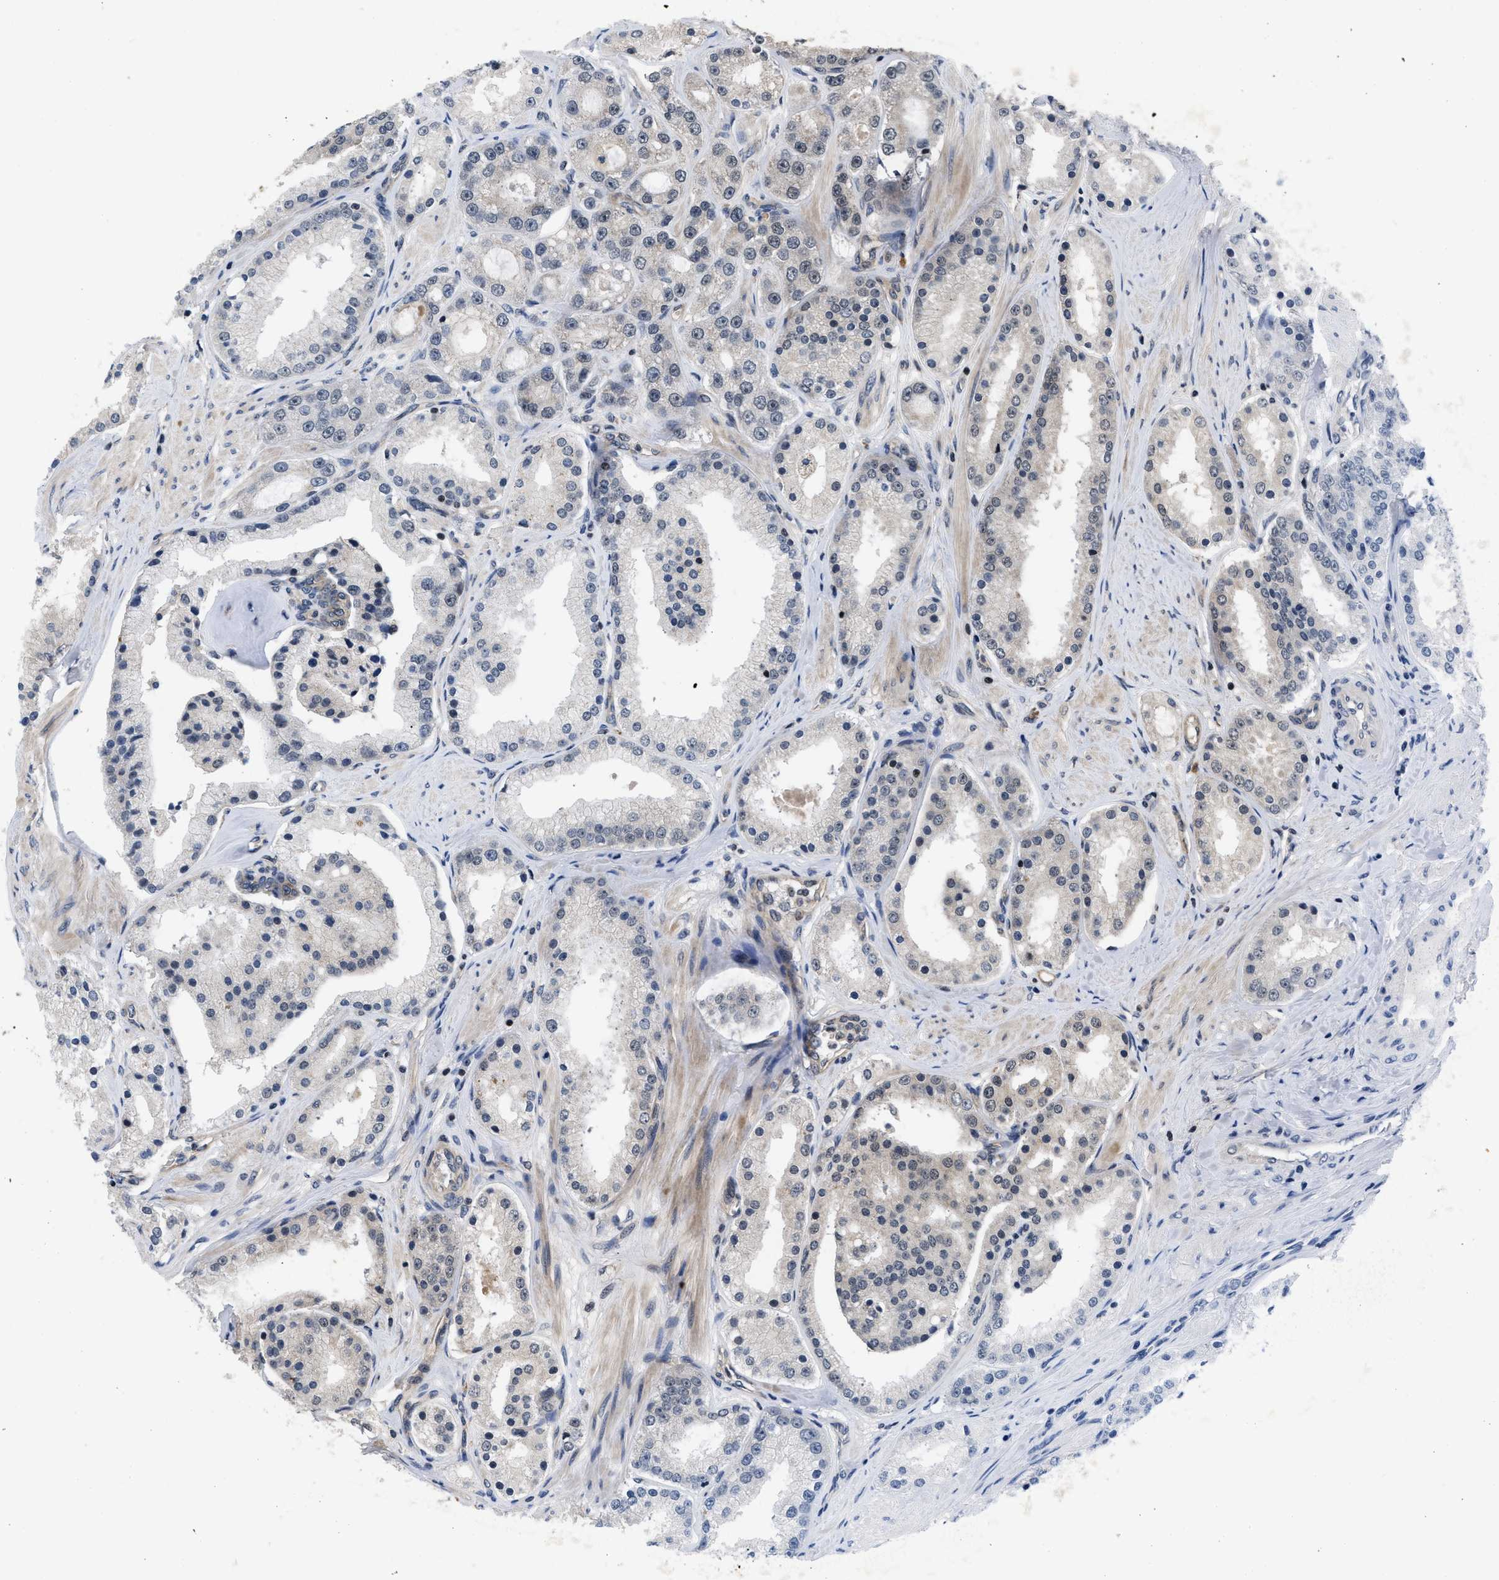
{"staining": {"intensity": "negative", "quantity": "none", "location": "none"}, "tissue": "prostate cancer", "cell_type": "Tumor cells", "image_type": "cancer", "snomed": [{"axis": "morphology", "description": "Adenocarcinoma, Low grade"}, {"axis": "topography", "description": "Prostate"}], "caption": "This micrograph is of prostate cancer (low-grade adenocarcinoma) stained with immunohistochemistry (IHC) to label a protein in brown with the nuclei are counter-stained blue. There is no positivity in tumor cells.", "gene": "DNAJC14", "patient": {"sex": "male", "age": 63}}